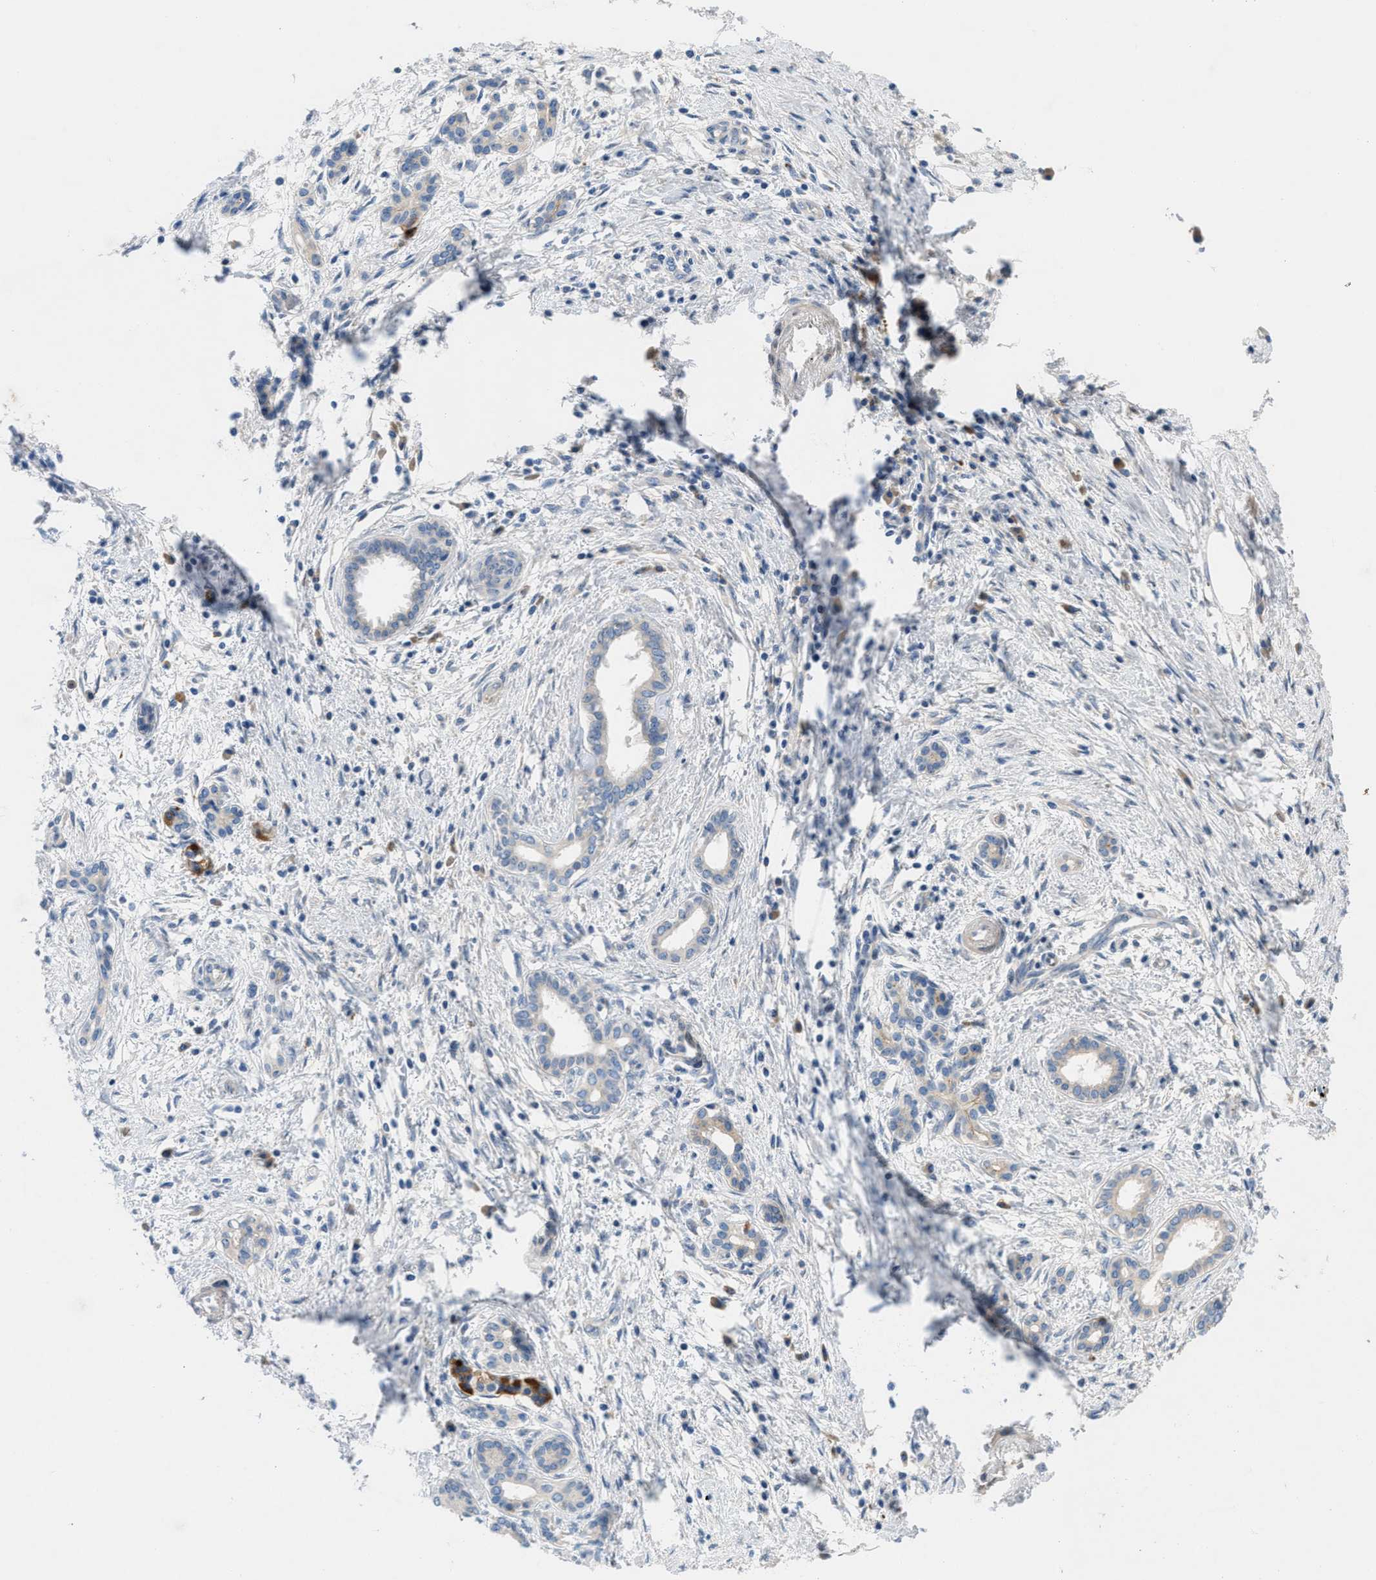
{"staining": {"intensity": "weak", "quantity": "<25%", "location": "cytoplasmic/membranous"}, "tissue": "pancreatic cancer", "cell_type": "Tumor cells", "image_type": "cancer", "snomed": [{"axis": "morphology", "description": "Adenocarcinoma, NOS"}, {"axis": "topography", "description": "Pancreas"}], "caption": "This image is of adenocarcinoma (pancreatic) stained with IHC to label a protein in brown with the nuclei are counter-stained blue. There is no positivity in tumor cells.", "gene": "TMEM248", "patient": {"sex": "female", "age": 70}}